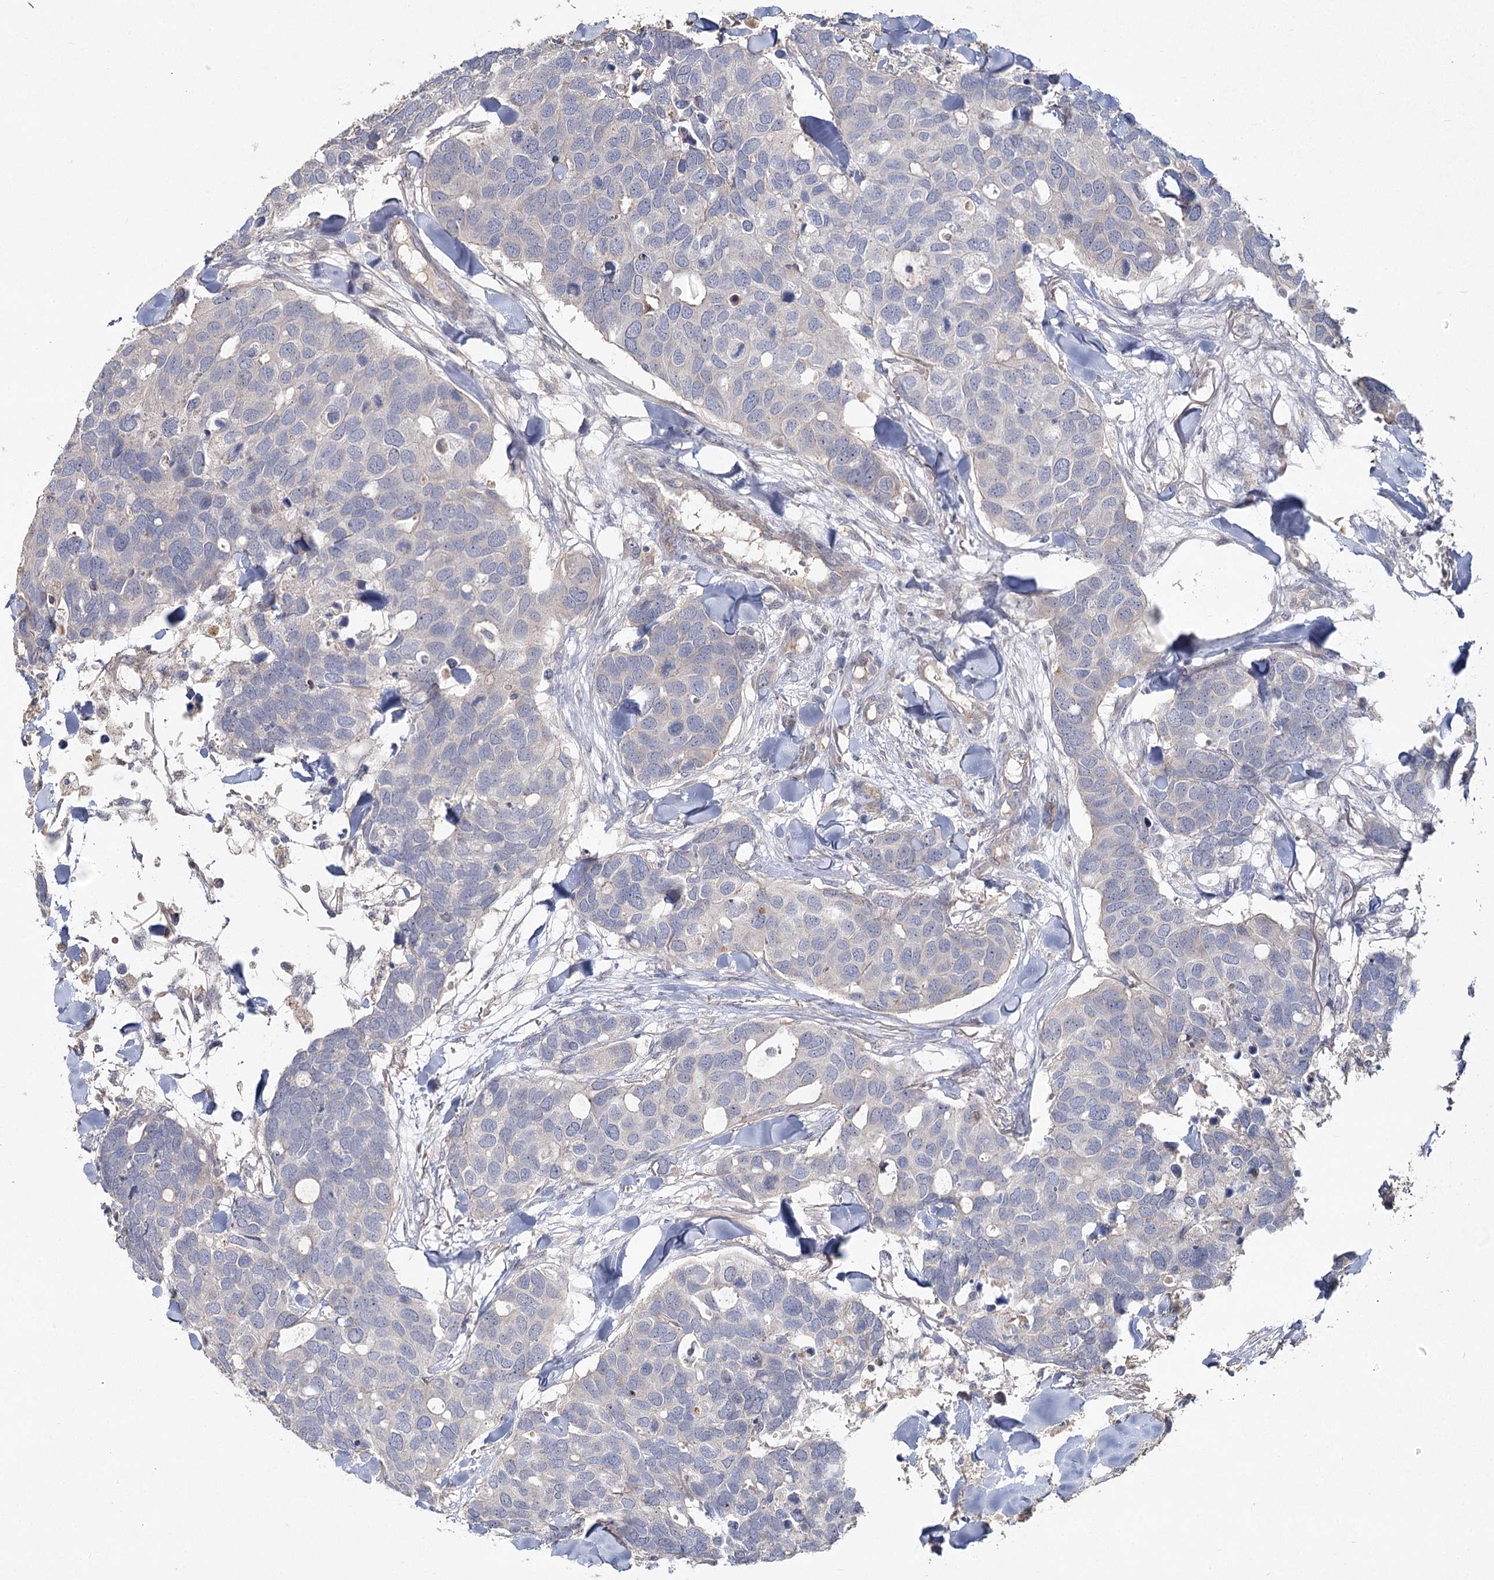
{"staining": {"intensity": "negative", "quantity": "none", "location": "none"}, "tissue": "breast cancer", "cell_type": "Tumor cells", "image_type": "cancer", "snomed": [{"axis": "morphology", "description": "Duct carcinoma"}, {"axis": "topography", "description": "Breast"}], "caption": "Tumor cells show no significant staining in breast cancer.", "gene": "ANGPTL5", "patient": {"sex": "female", "age": 83}}